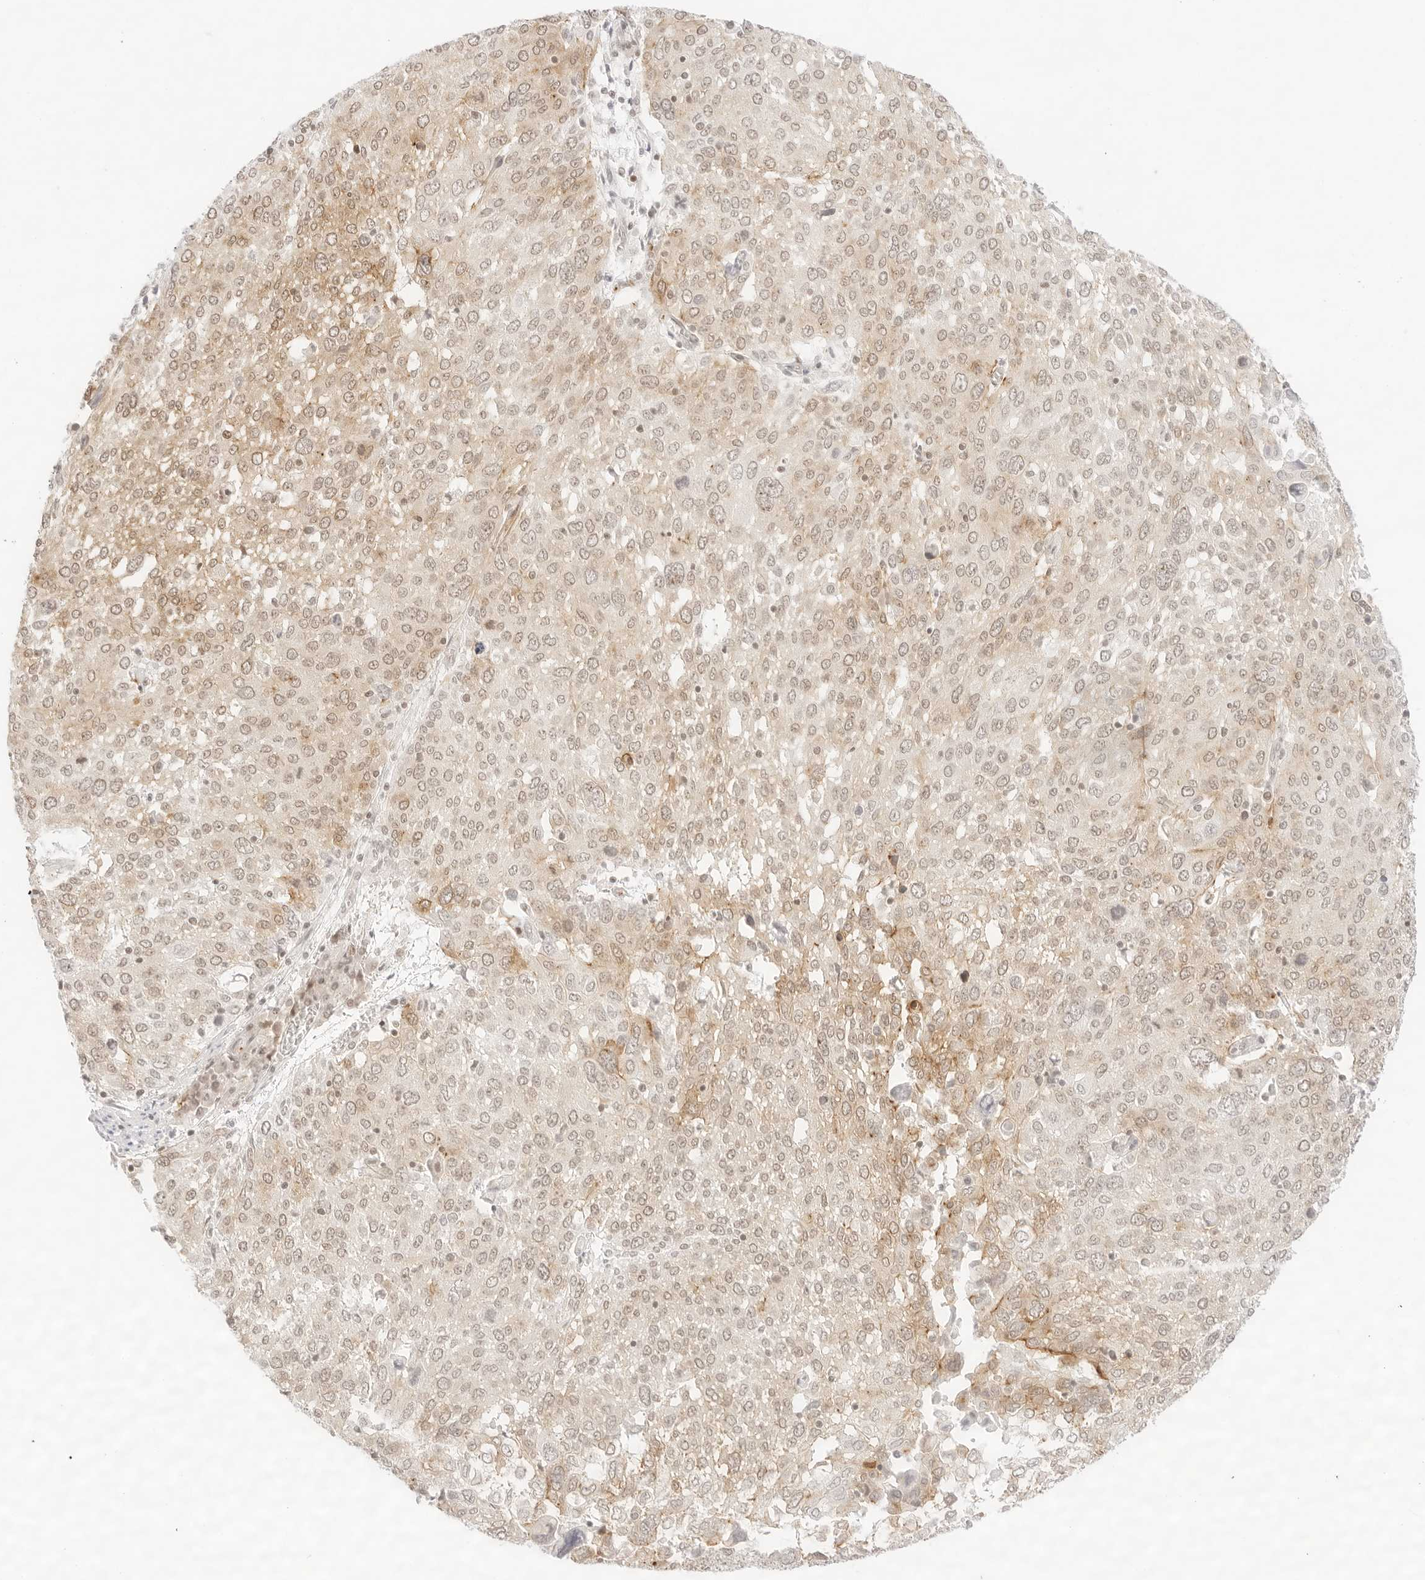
{"staining": {"intensity": "moderate", "quantity": "25%-75%", "location": "cytoplasmic/membranous,nuclear"}, "tissue": "lung cancer", "cell_type": "Tumor cells", "image_type": "cancer", "snomed": [{"axis": "morphology", "description": "Squamous cell carcinoma, NOS"}, {"axis": "topography", "description": "Lung"}], "caption": "A brown stain labels moderate cytoplasmic/membranous and nuclear staining of a protein in human squamous cell carcinoma (lung) tumor cells. The staining was performed using DAB to visualize the protein expression in brown, while the nuclei were stained in blue with hematoxylin (Magnification: 20x).", "gene": "GNAS", "patient": {"sex": "male", "age": 65}}